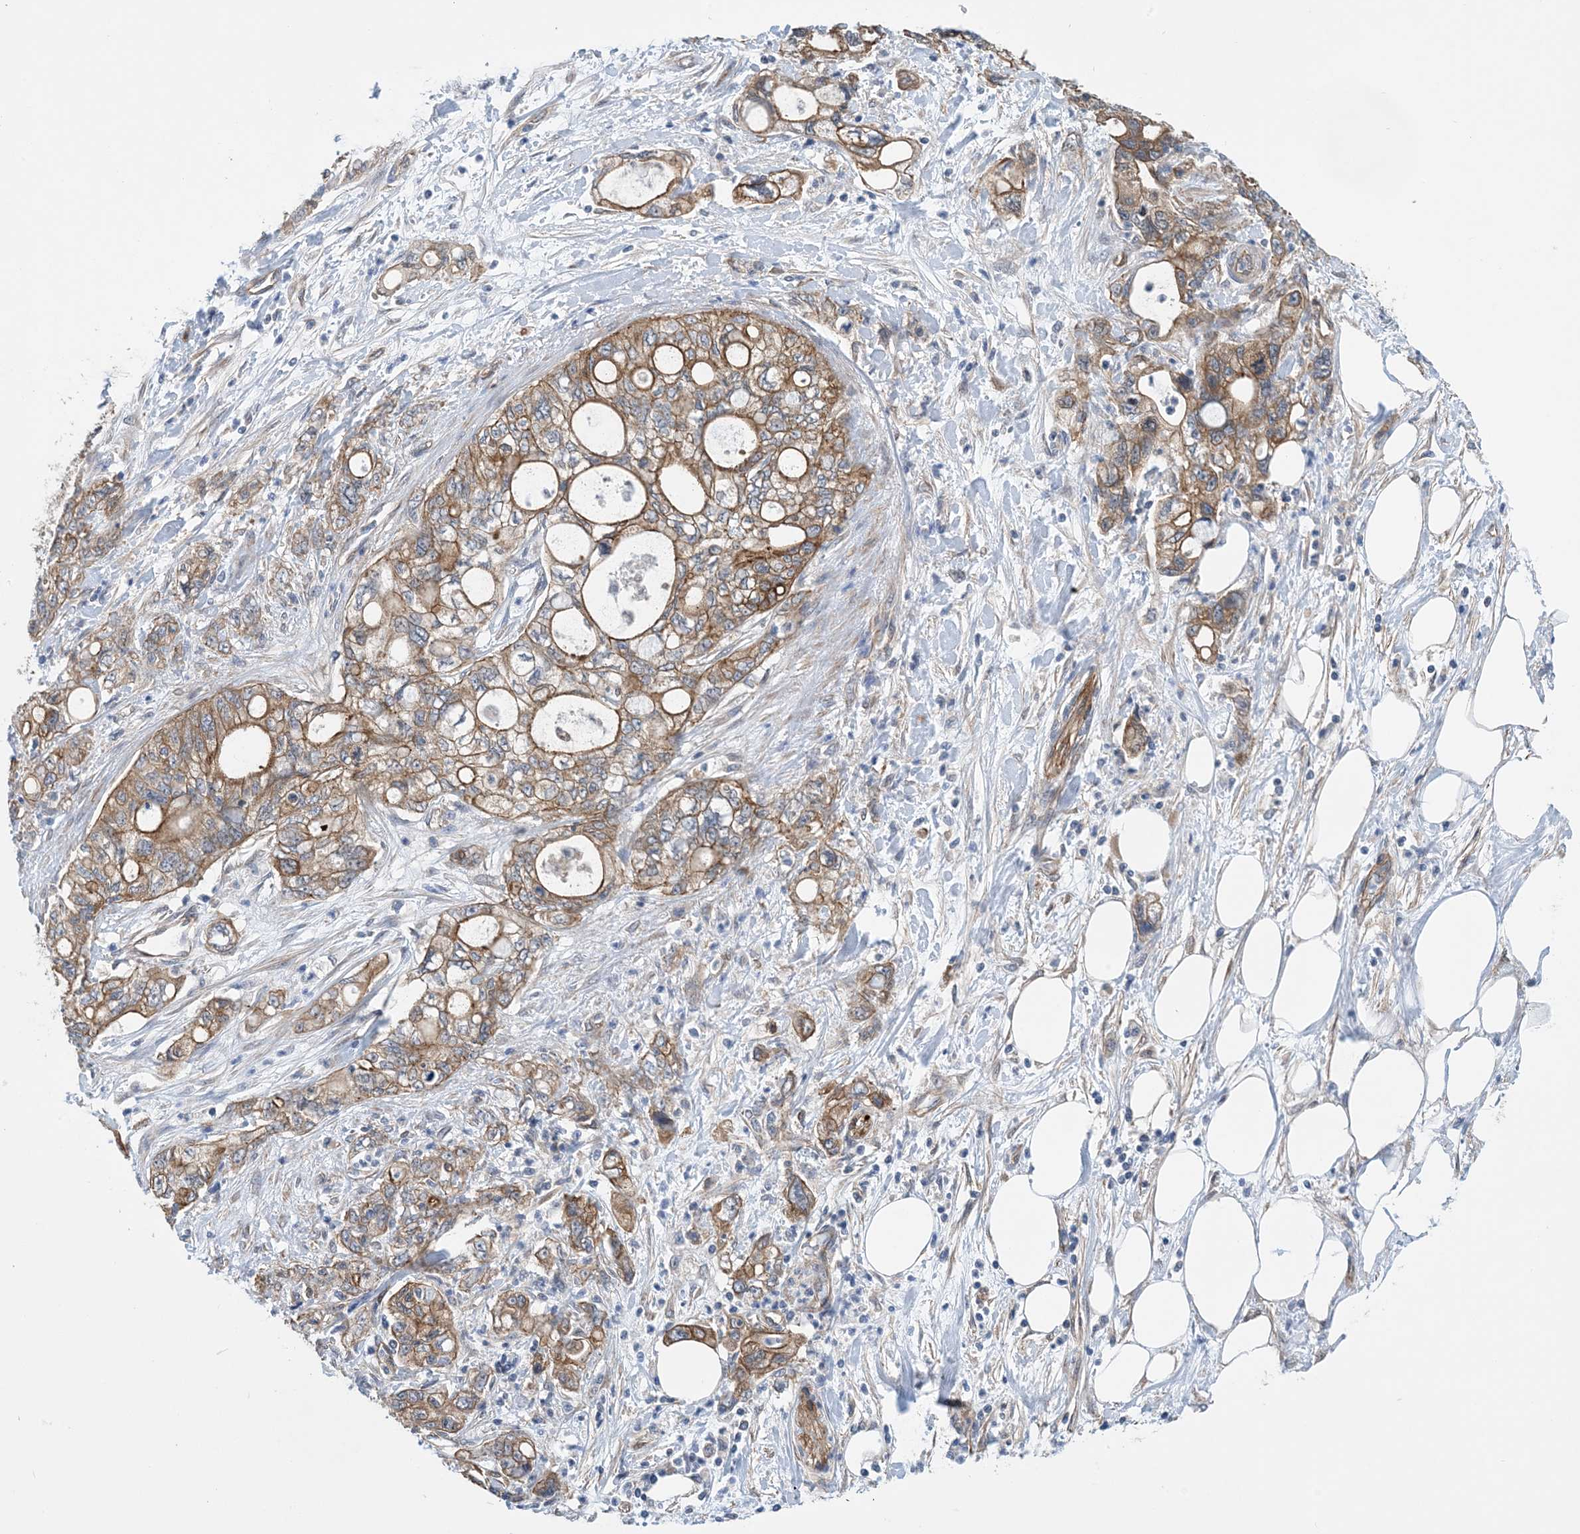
{"staining": {"intensity": "moderate", "quantity": ">75%", "location": "cytoplasmic/membranous"}, "tissue": "pancreatic cancer", "cell_type": "Tumor cells", "image_type": "cancer", "snomed": [{"axis": "morphology", "description": "Adenocarcinoma, NOS"}, {"axis": "topography", "description": "Pancreas"}], "caption": "A brown stain labels moderate cytoplasmic/membranous staining of a protein in pancreatic cancer (adenocarcinoma) tumor cells.", "gene": "EHBP1", "patient": {"sex": "male", "age": 70}}